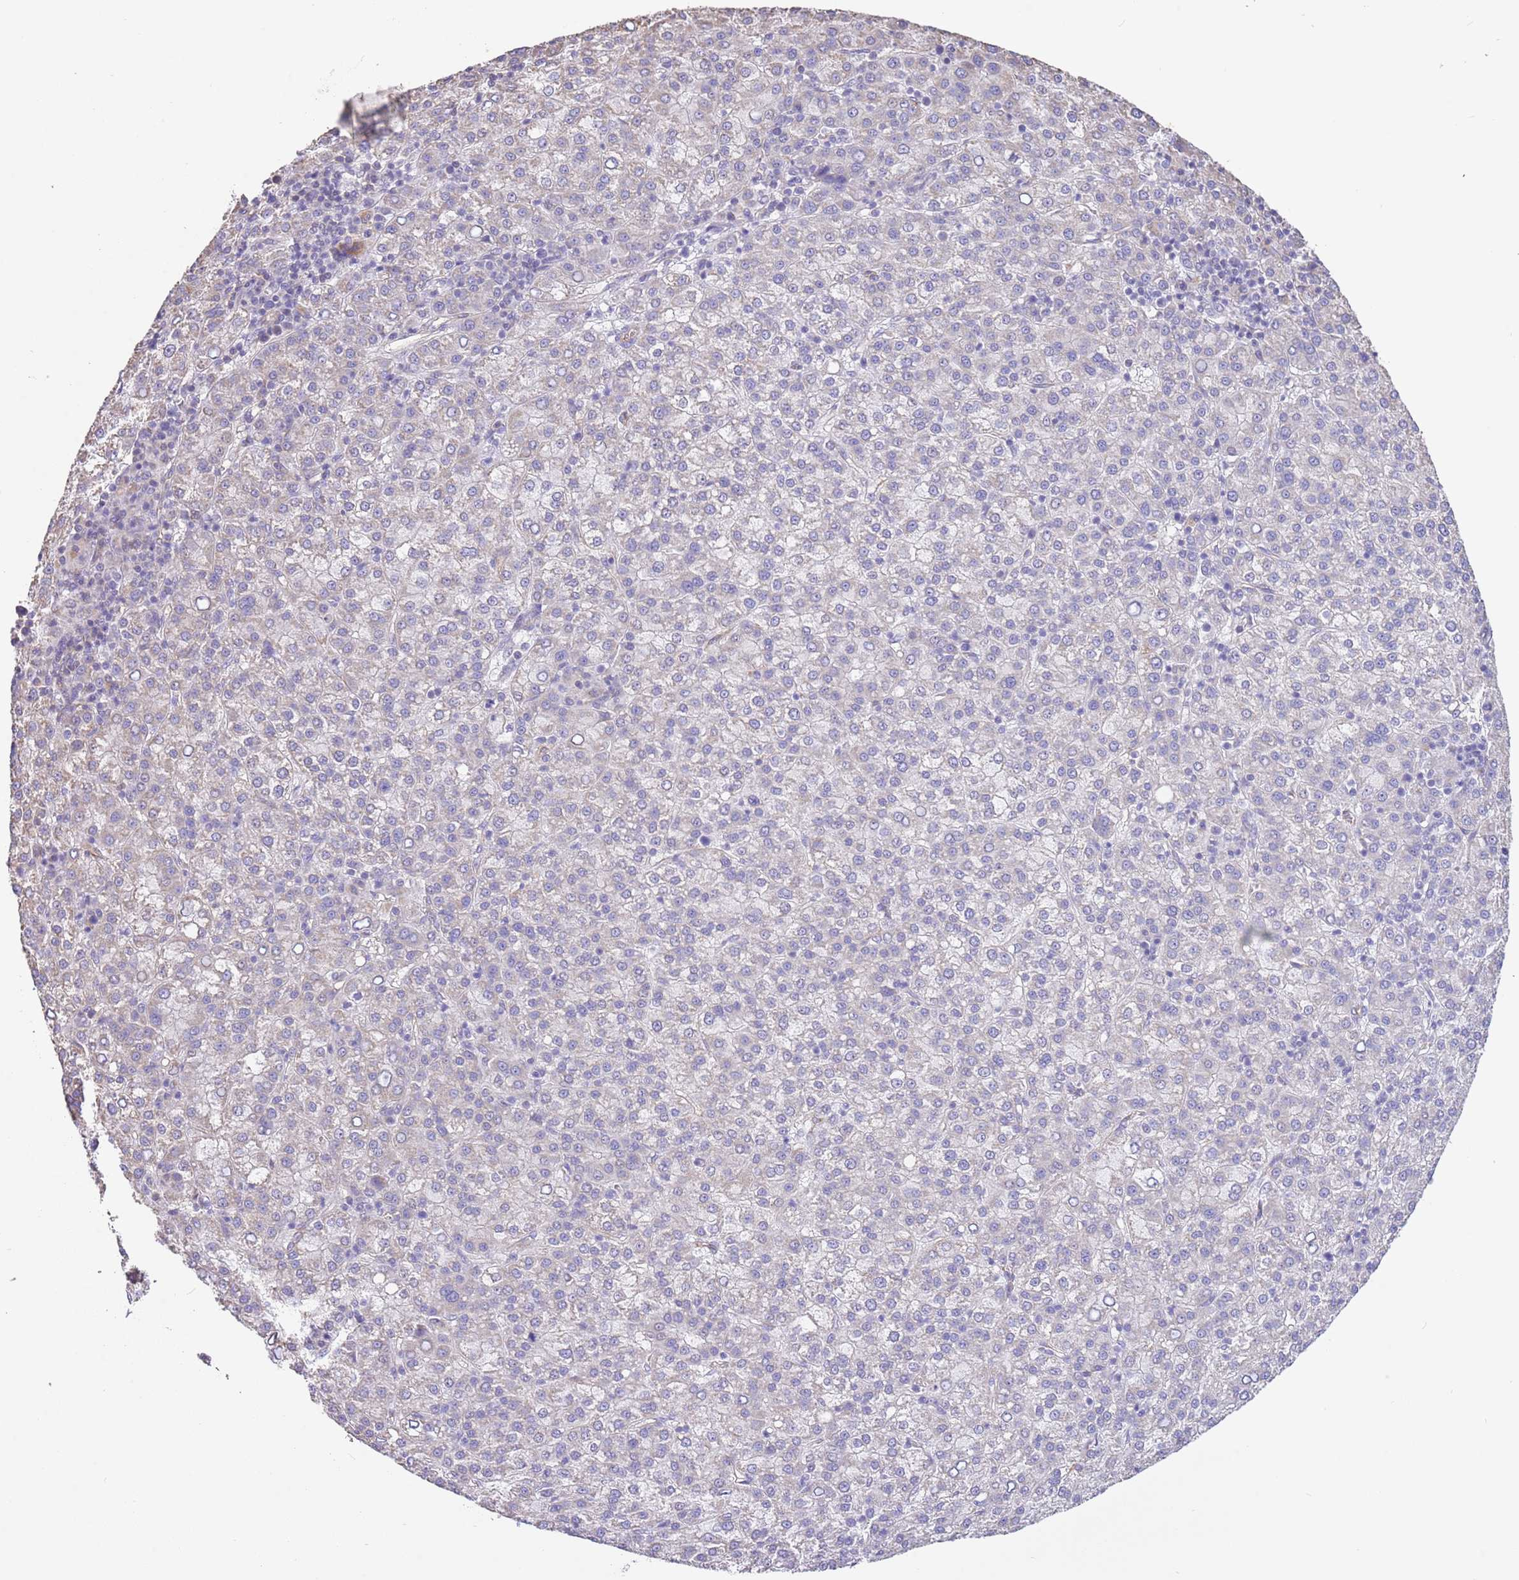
{"staining": {"intensity": "weak", "quantity": "<25%", "location": "cytoplasmic/membranous"}, "tissue": "liver cancer", "cell_type": "Tumor cells", "image_type": "cancer", "snomed": [{"axis": "morphology", "description": "Carcinoma, Hepatocellular, NOS"}, {"axis": "topography", "description": "Liver"}], "caption": "Liver hepatocellular carcinoma was stained to show a protein in brown. There is no significant positivity in tumor cells.", "gene": "DOCK9", "patient": {"sex": "female", "age": 58}}